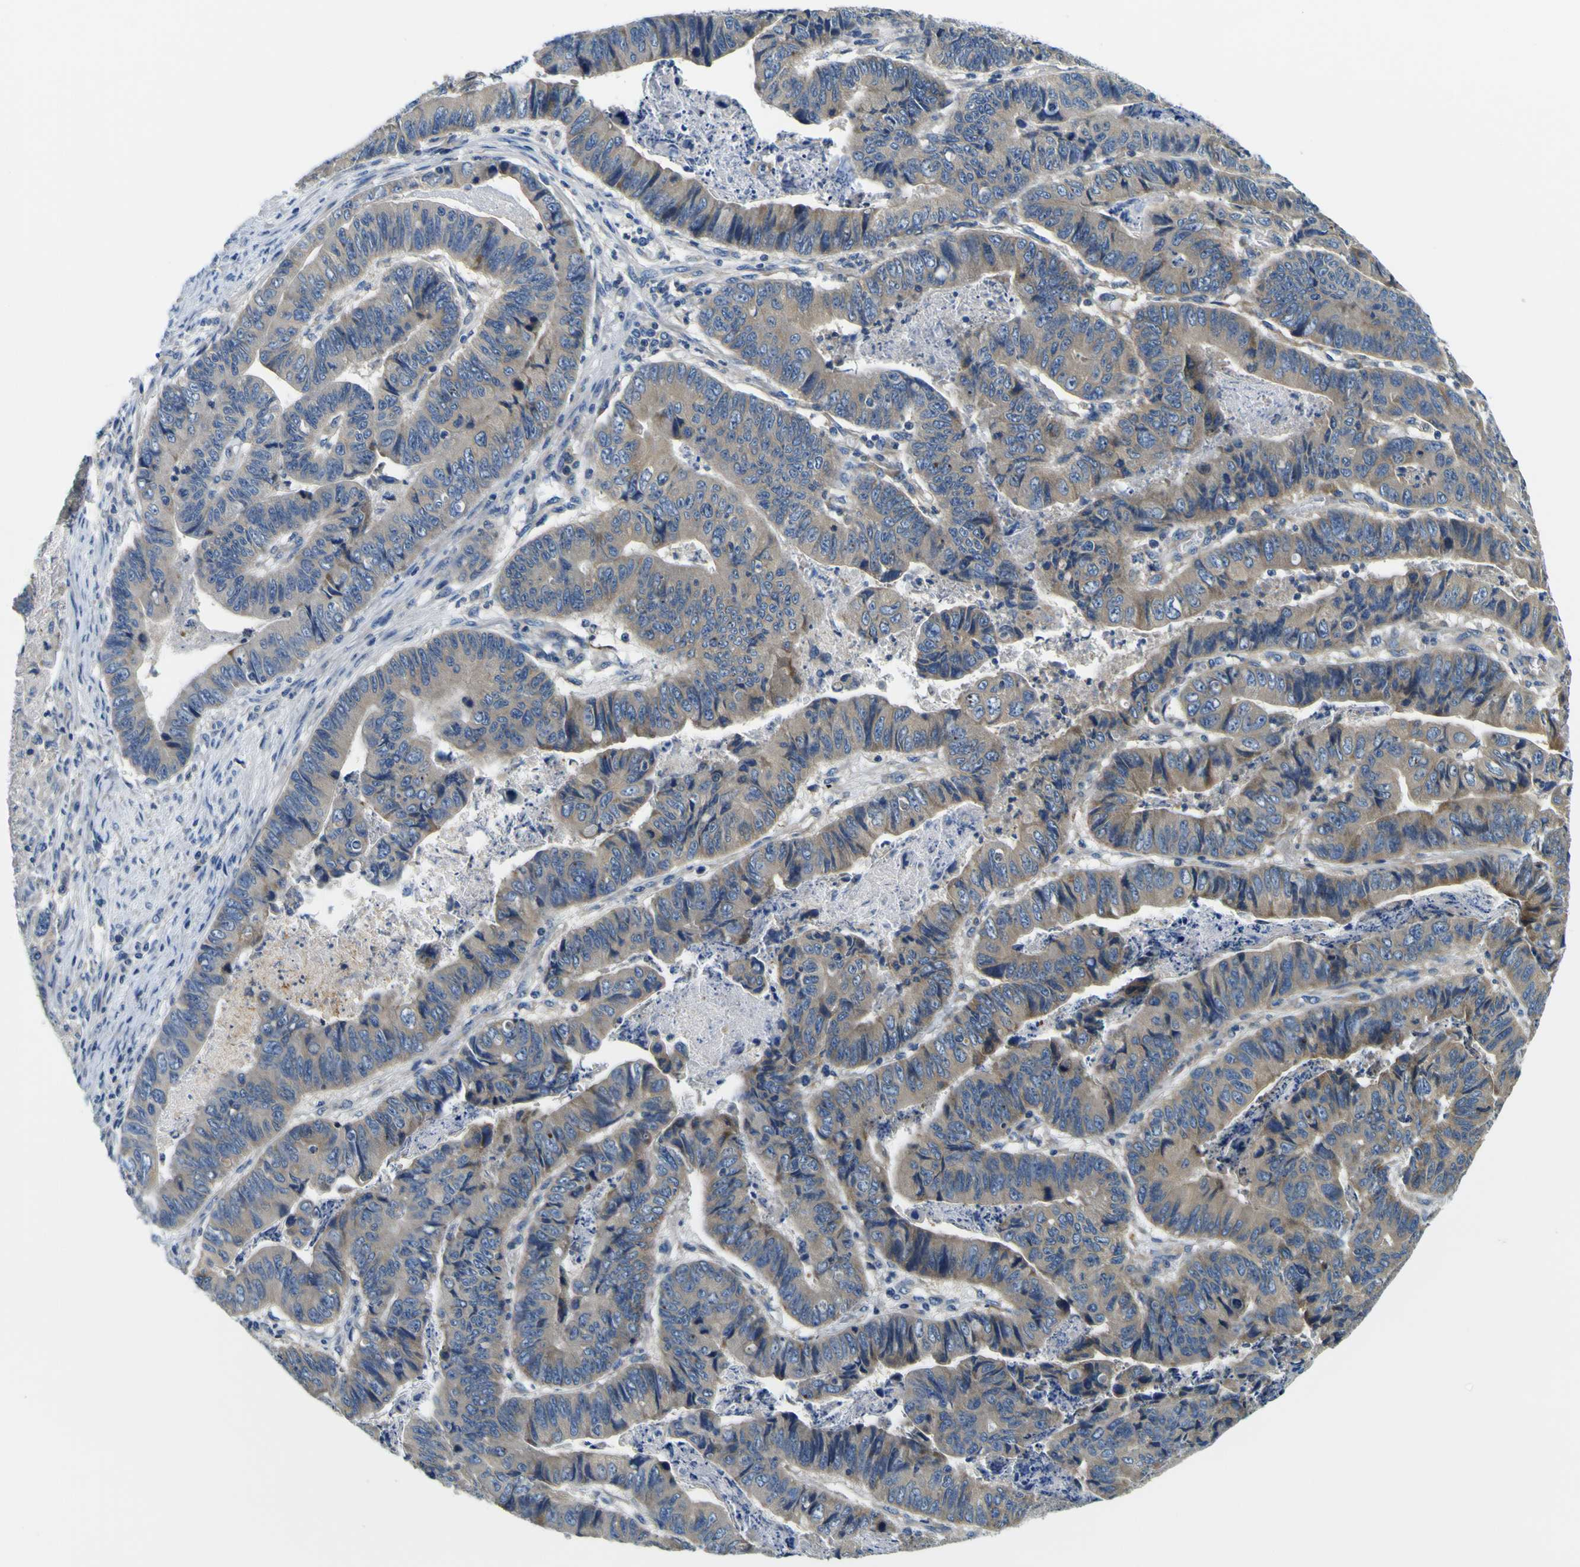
{"staining": {"intensity": "weak", "quantity": ">75%", "location": "cytoplasmic/membranous"}, "tissue": "stomach cancer", "cell_type": "Tumor cells", "image_type": "cancer", "snomed": [{"axis": "morphology", "description": "Adenocarcinoma, NOS"}, {"axis": "topography", "description": "Stomach, lower"}], "caption": "The image displays immunohistochemical staining of stomach cancer. There is weak cytoplasmic/membranous expression is identified in about >75% of tumor cells. (brown staining indicates protein expression, while blue staining denotes nuclei).", "gene": "CLSTN1", "patient": {"sex": "male", "age": 77}}